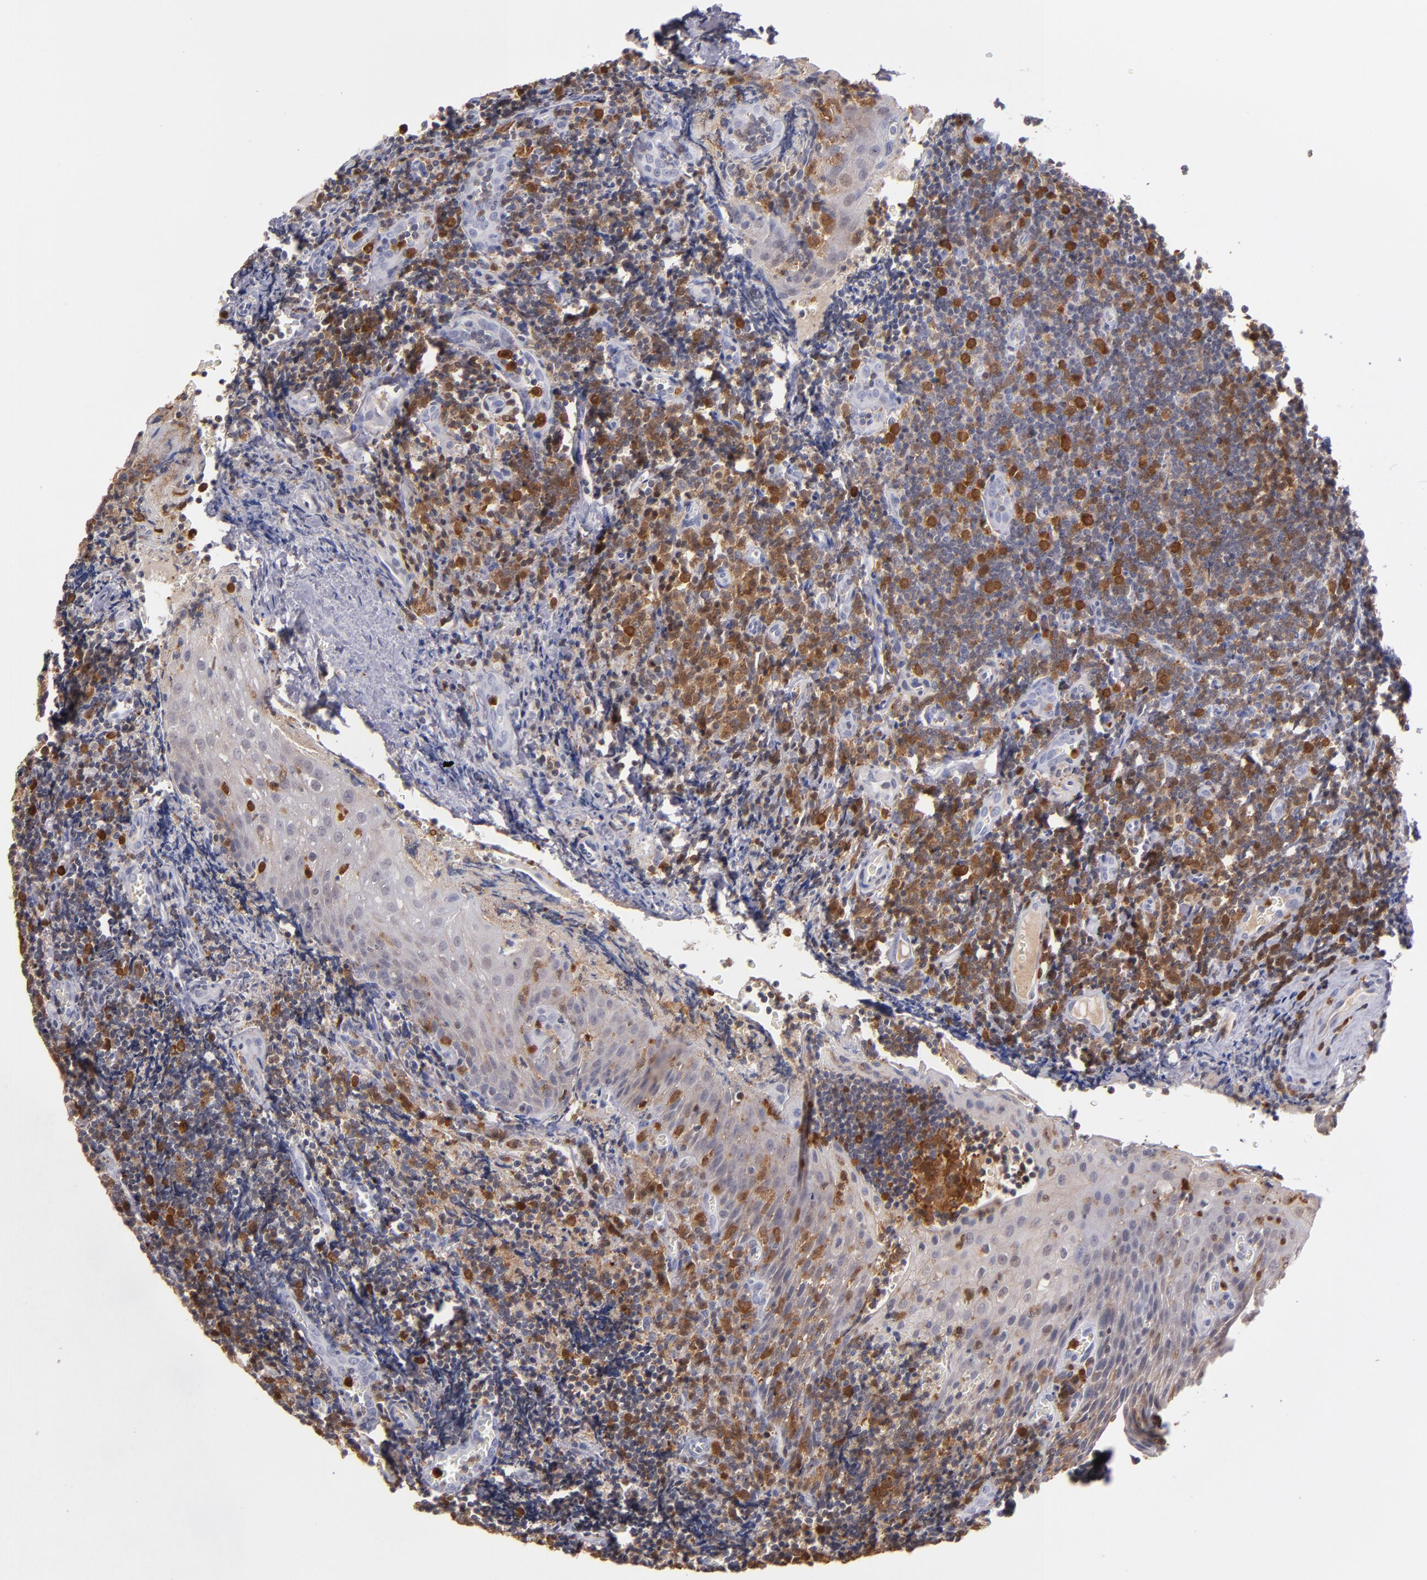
{"staining": {"intensity": "strong", "quantity": ">75%", "location": "cytoplasmic/membranous"}, "tissue": "tonsil", "cell_type": "Germinal center cells", "image_type": "normal", "snomed": [{"axis": "morphology", "description": "Normal tissue, NOS"}, {"axis": "topography", "description": "Tonsil"}], "caption": "A high-resolution micrograph shows IHC staining of unremarkable tonsil, which exhibits strong cytoplasmic/membranous expression in approximately >75% of germinal center cells. The protein is stained brown, and the nuclei are stained in blue (DAB IHC with brightfield microscopy, high magnification).", "gene": "PRKCD", "patient": {"sex": "male", "age": 20}}